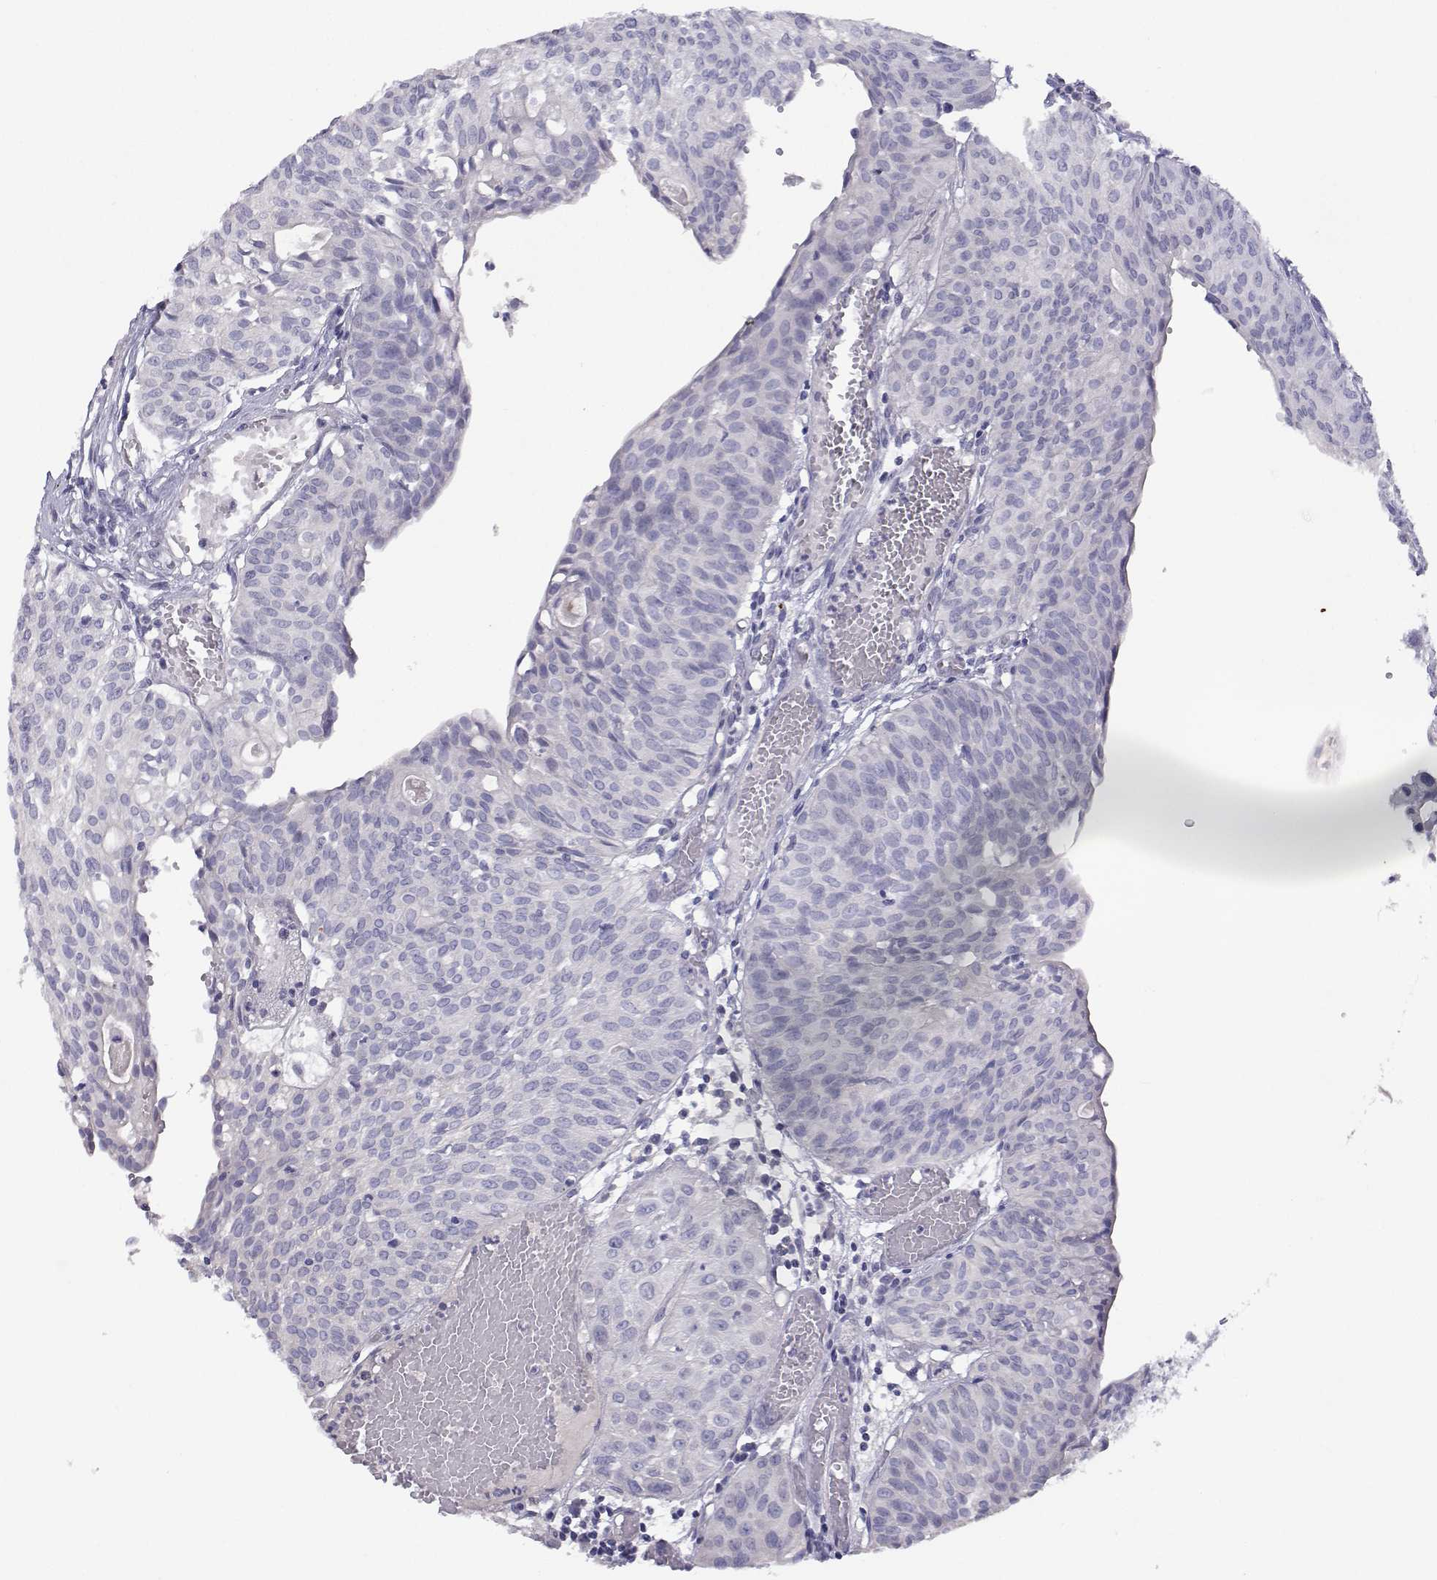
{"staining": {"intensity": "negative", "quantity": "none", "location": "none"}, "tissue": "urothelial cancer", "cell_type": "Tumor cells", "image_type": "cancer", "snomed": [{"axis": "morphology", "description": "Urothelial carcinoma, High grade"}, {"axis": "topography", "description": "Urinary bladder"}], "caption": "IHC image of human urothelial carcinoma (high-grade) stained for a protein (brown), which displays no expression in tumor cells.", "gene": "ANKRD65", "patient": {"sex": "male", "age": 57}}